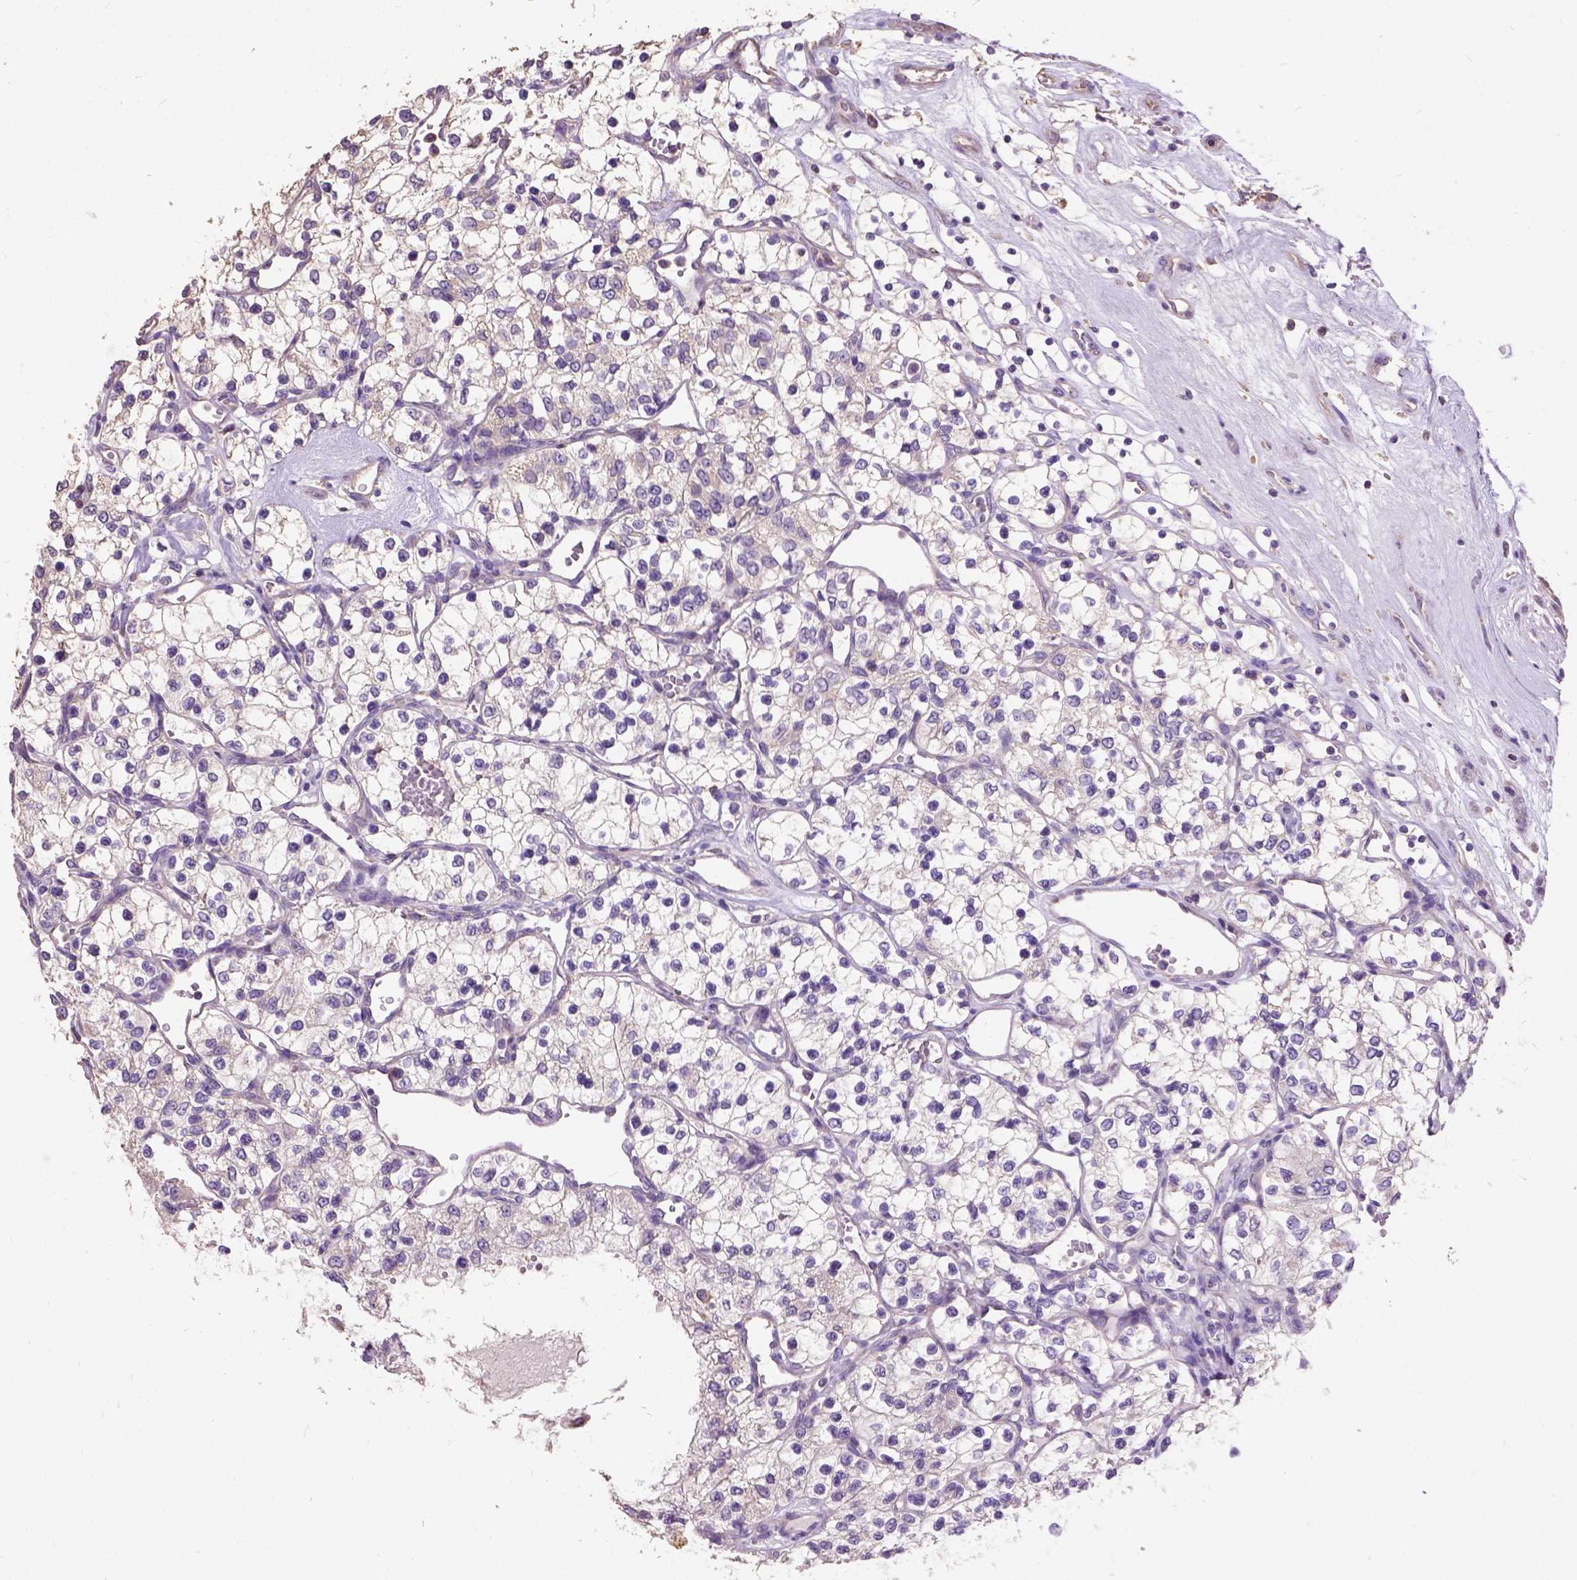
{"staining": {"intensity": "negative", "quantity": "none", "location": "none"}, "tissue": "renal cancer", "cell_type": "Tumor cells", "image_type": "cancer", "snomed": [{"axis": "morphology", "description": "Adenocarcinoma, NOS"}, {"axis": "topography", "description": "Kidney"}], "caption": "Protein analysis of adenocarcinoma (renal) displays no significant staining in tumor cells. (DAB IHC, high magnification).", "gene": "DQX1", "patient": {"sex": "female", "age": 69}}